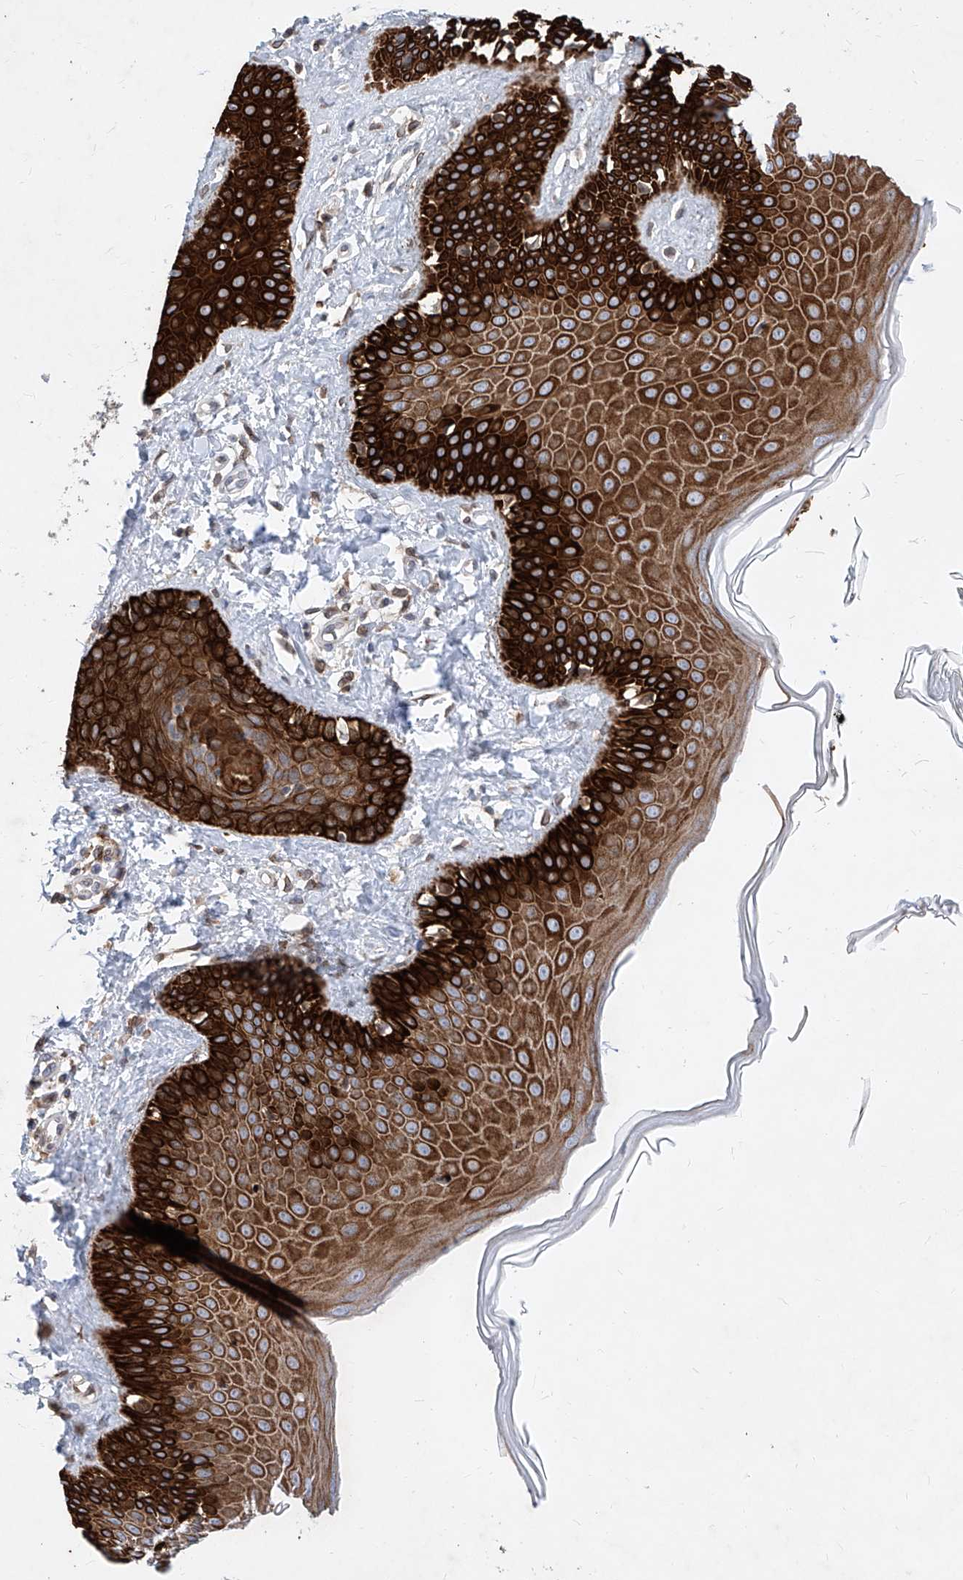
{"staining": {"intensity": "negative", "quantity": "none", "location": "none"}, "tissue": "skin", "cell_type": "Fibroblasts", "image_type": "normal", "snomed": [{"axis": "morphology", "description": "Normal tissue, NOS"}, {"axis": "topography", "description": "Skin"}], "caption": "Immunohistochemistry image of normal human skin stained for a protein (brown), which displays no staining in fibroblasts.", "gene": "MX2", "patient": {"sex": "male", "age": 52}}